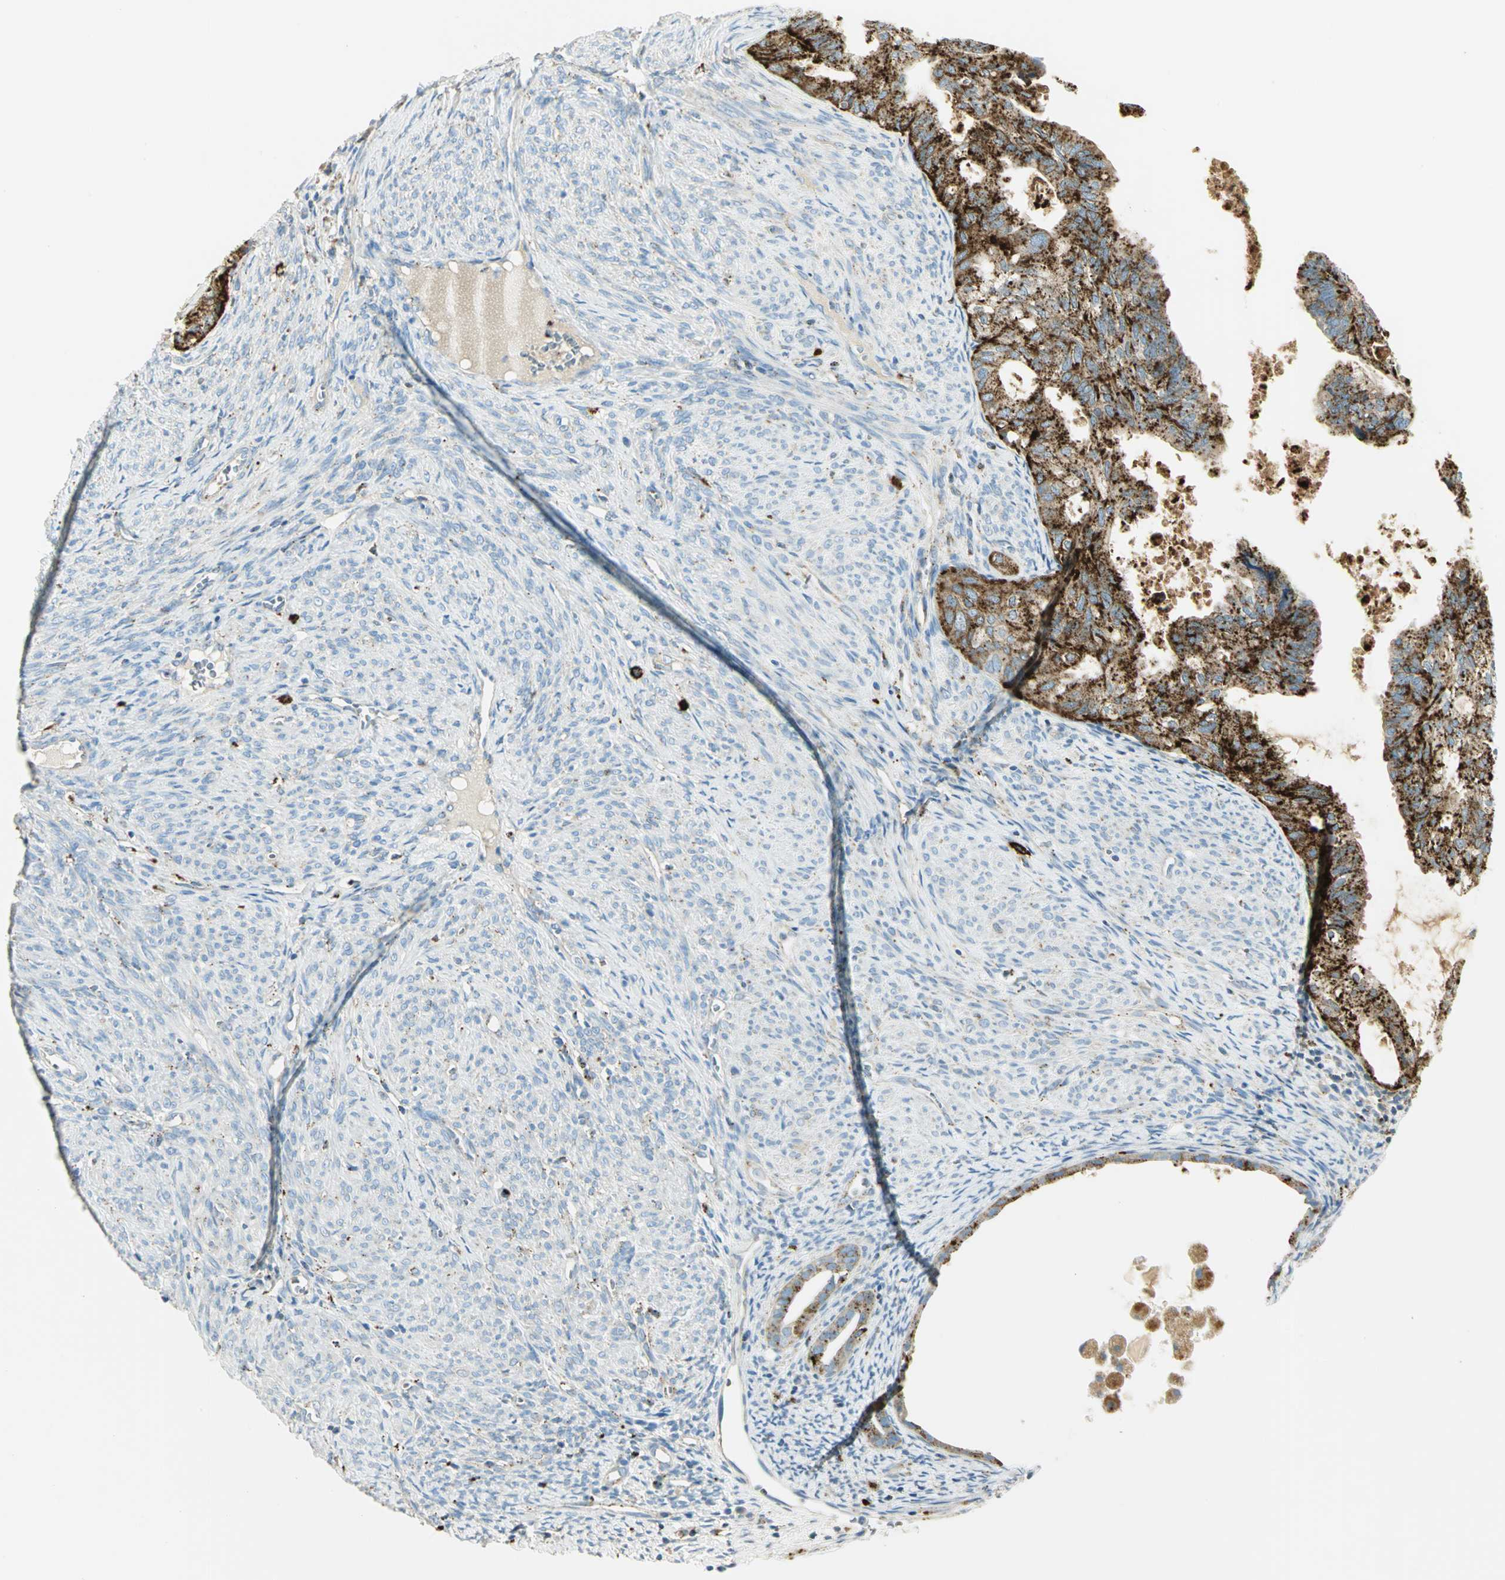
{"staining": {"intensity": "strong", "quantity": ">75%", "location": "cytoplasmic/membranous"}, "tissue": "cervical cancer", "cell_type": "Tumor cells", "image_type": "cancer", "snomed": [{"axis": "morphology", "description": "Normal tissue, NOS"}, {"axis": "morphology", "description": "Adenocarcinoma, NOS"}, {"axis": "topography", "description": "Cervix"}, {"axis": "topography", "description": "Endometrium"}], "caption": "An image of human cervical cancer (adenocarcinoma) stained for a protein displays strong cytoplasmic/membranous brown staining in tumor cells. Nuclei are stained in blue.", "gene": "ARSA", "patient": {"sex": "female", "age": 86}}